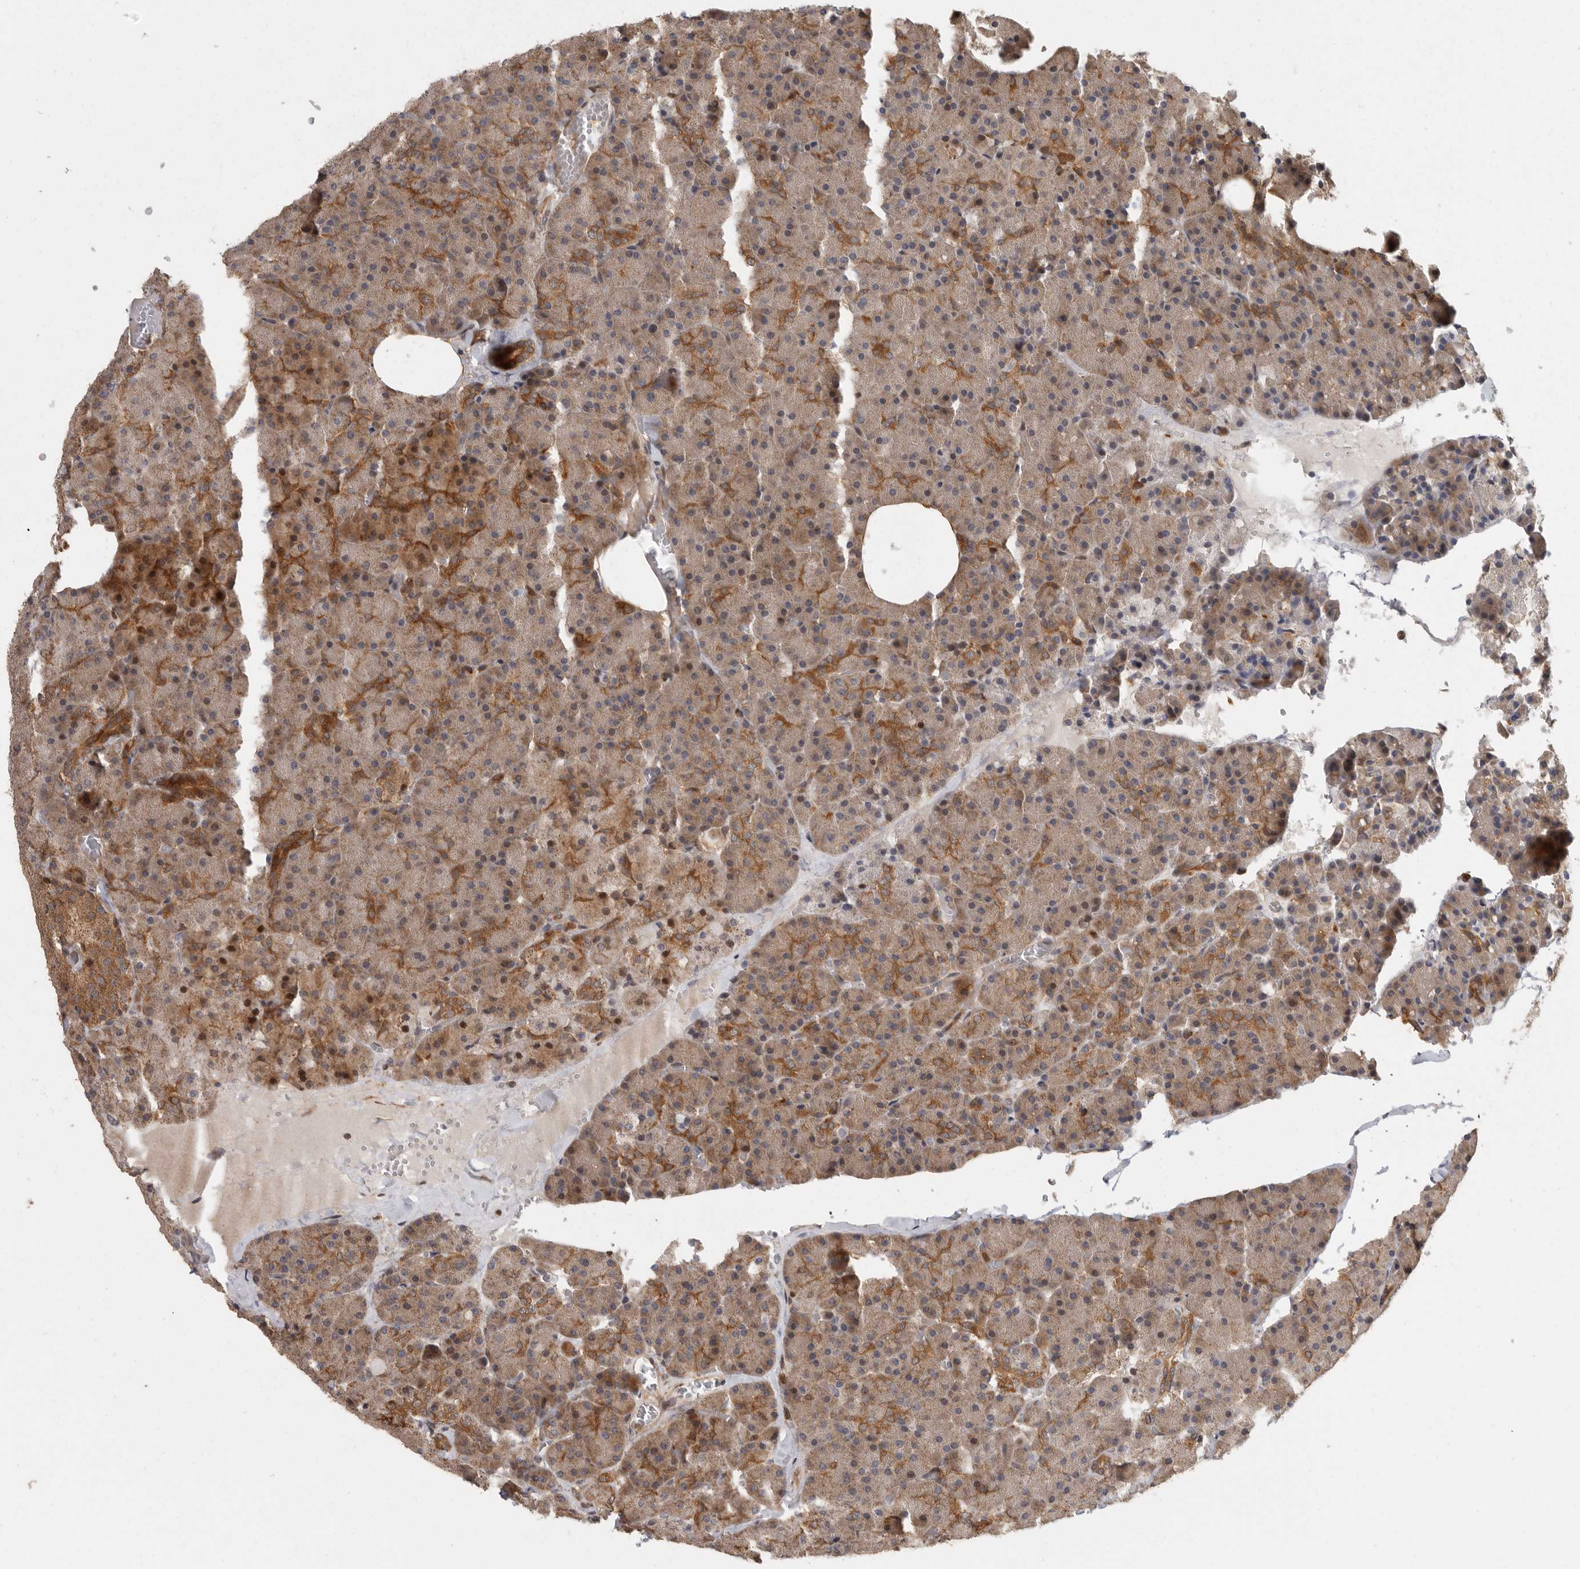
{"staining": {"intensity": "strong", "quantity": "<25%", "location": "cytoplasmic/membranous"}, "tissue": "pancreas", "cell_type": "Exocrine glandular cells", "image_type": "normal", "snomed": [{"axis": "morphology", "description": "Normal tissue, NOS"}, {"axis": "morphology", "description": "Carcinoid, malignant, NOS"}, {"axis": "topography", "description": "Pancreas"}], "caption": "Strong cytoplasmic/membranous protein staining is identified in about <25% of exocrine glandular cells in pancreas. The protein of interest is stained brown, and the nuclei are stained in blue (DAB (3,3'-diaminobenzidine) IHC with brightfield microscopy, high magnification).", "gene": "SWT1", "patient": {"sex": "female", "age": 35}}